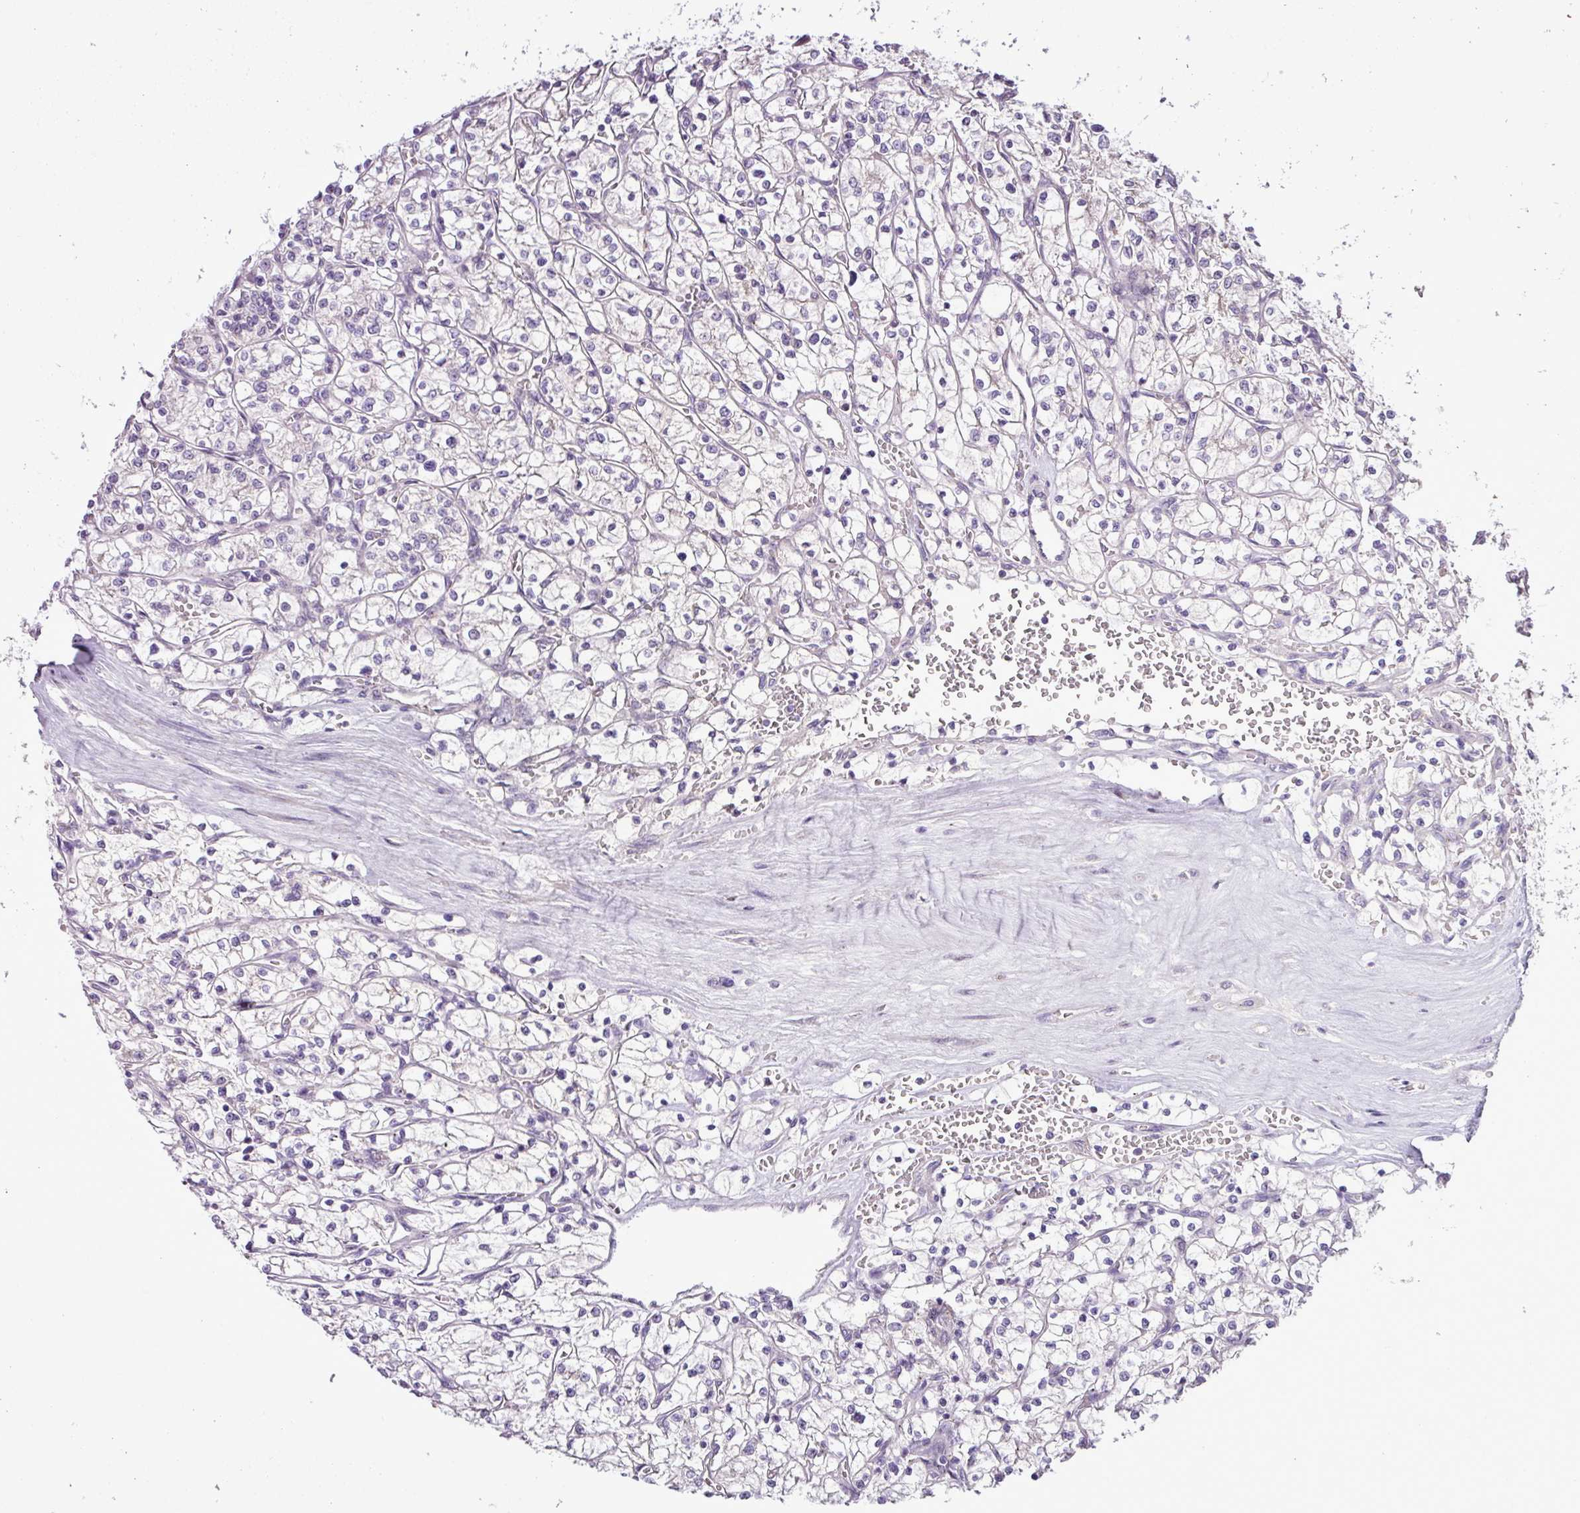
{"staining": {"intensity": "negative", "quantity": "none", "location": "none"}, "tissue": "renal cancer", "cell_type": "Tumor cells", "image_type": "cancer", "snomed": [{"axis": "morphology", "description": "Adenocarcinoma, NOS"}, {"axis": "topography", "description": "Kidney"}], "caption": "DAB immunohistochemical staining of renal cancer shows no significant expression in tumor cells.", "gene": "DNAJB13", "patient": {"sex": "female", "age": 64}}